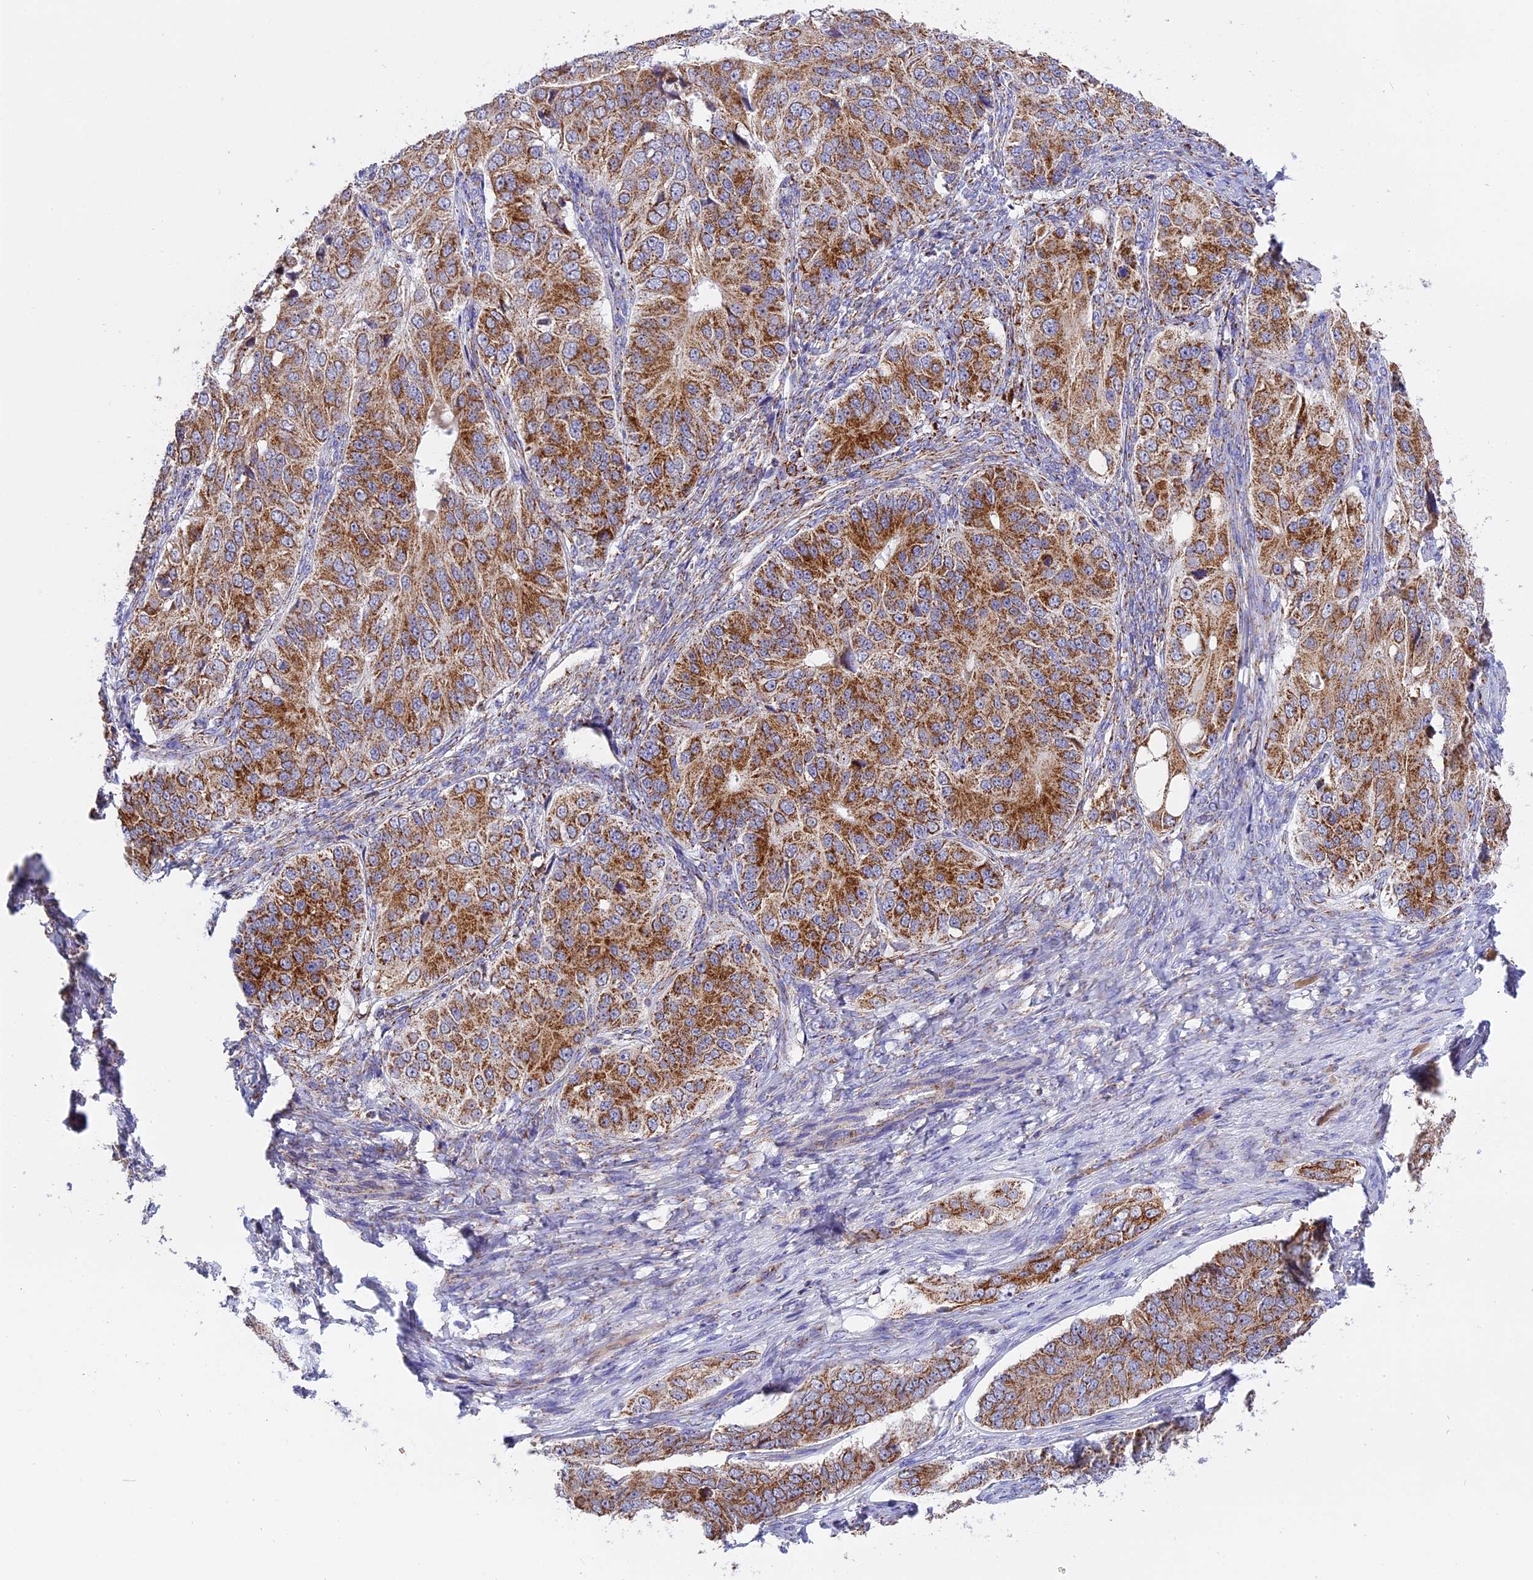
{"staining": {"intensity": "moderate", "quantity": ">75%", "location": "cytoplasmic/membranous"}, "tissue": "ovarian cancer", "cell_type": "Tumor cells", "image_type": "cancer", "snomed": [{"axis": "morphology", "description": "Carcinoma, endometroid"}, {"axis": "topography", "description": "Ovary"}], "caption": "IHC (DAB (3,3'-diaminobenzidine)) staining of ovarian cancer reveals moderate cytoplasmic/membranous protein staining in approximately >75% of tumor cells.", "gene": "MRPS34", "patient": {"sex": "female", "age": 51}}